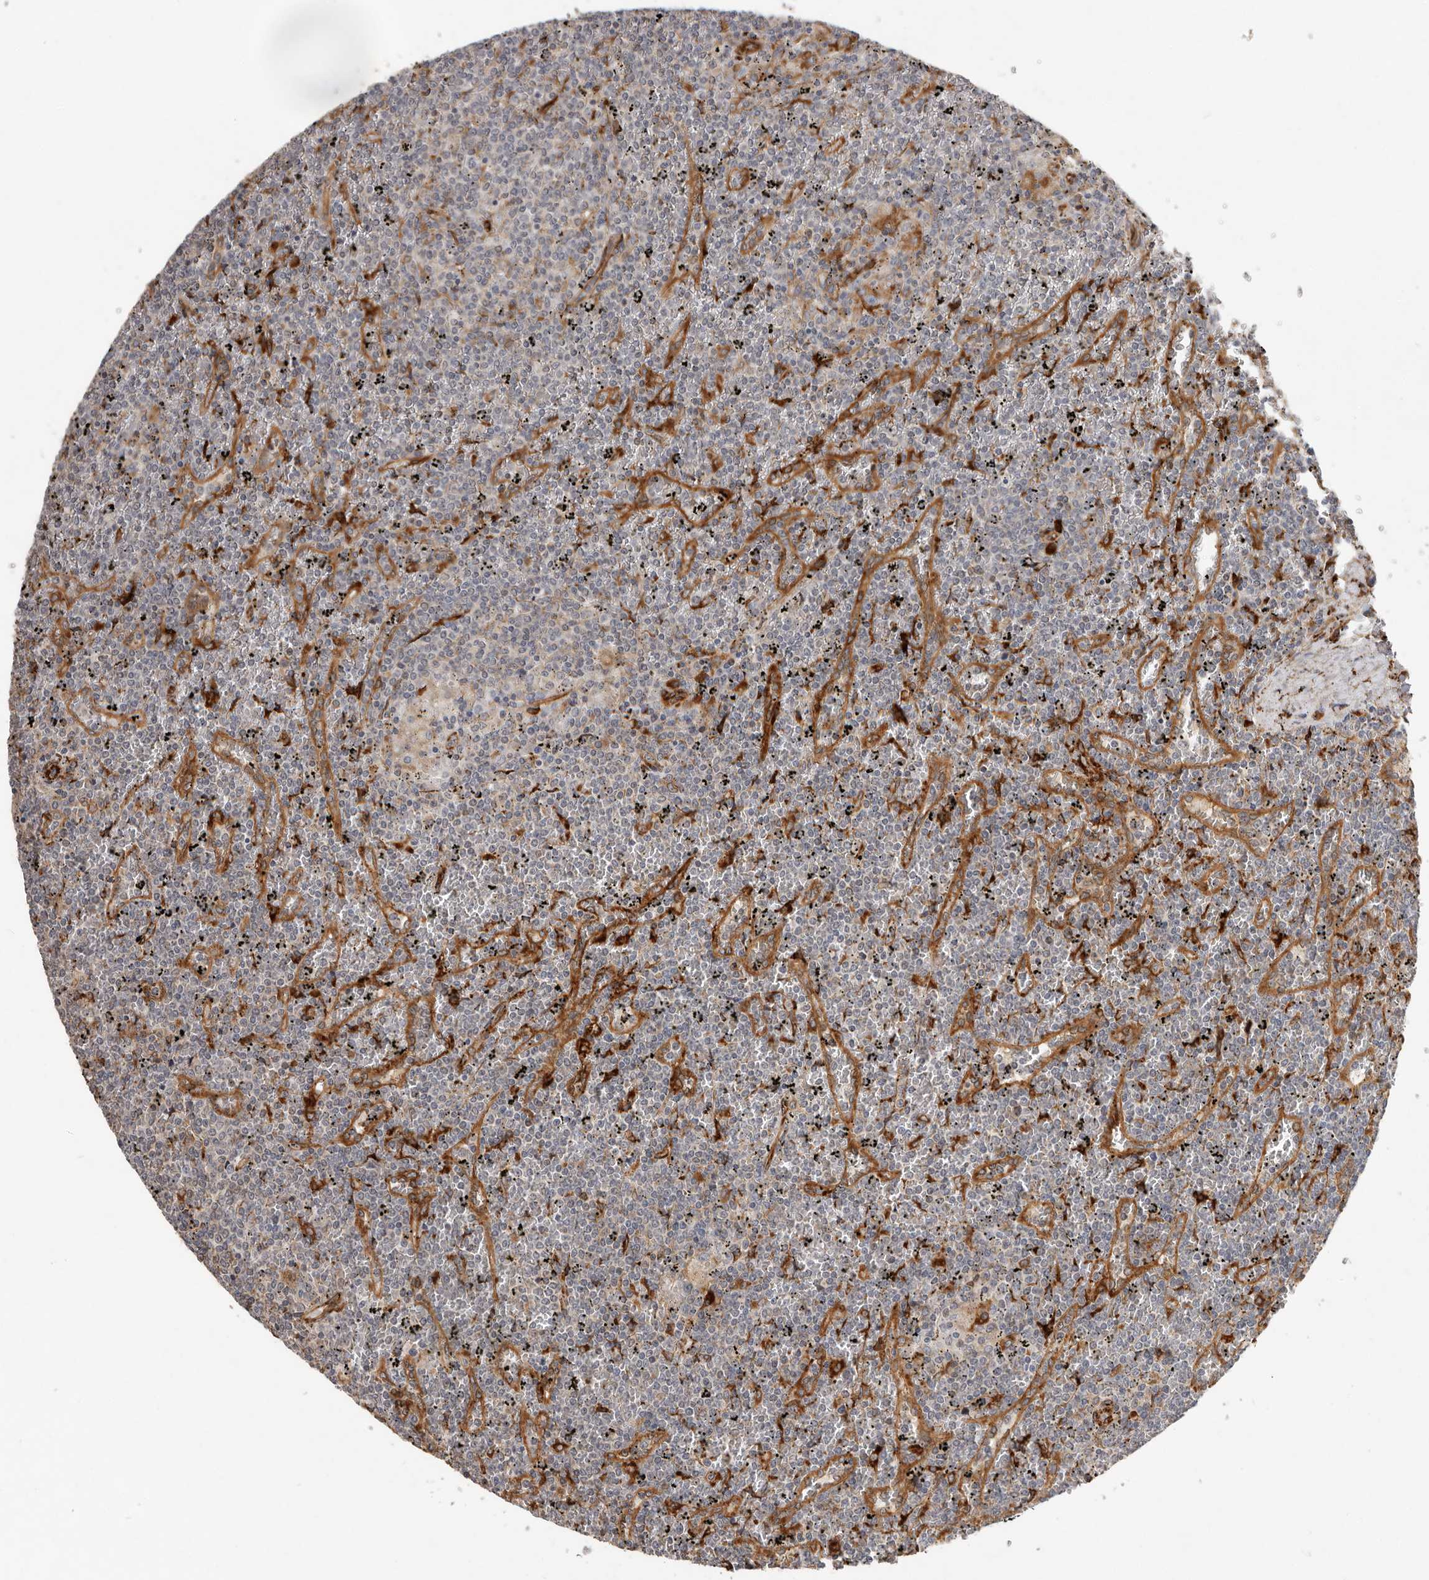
{"staining": {"intensity": "negative", "quantity": "none", "location": "none"}, "tissue": "lymphoma", "cell_type": "Tumor cells", "image_type": "cancer", "snomed": [{"axis": "morphology", "description": "Malignant lymphoma, non-Hodgkin's type, Low grade"}, {"axis": "topography", "description": "Spleen"}], "caption": "The image demonstrates no staining of tumor cells in lymphoma. (Stains: DAB IHC with hematoxylin counter stain, Microscopy: brightfield microscopy at high magnification).", "gene": "WDTC1", "patient": {"sex": "female", "age": 19}}